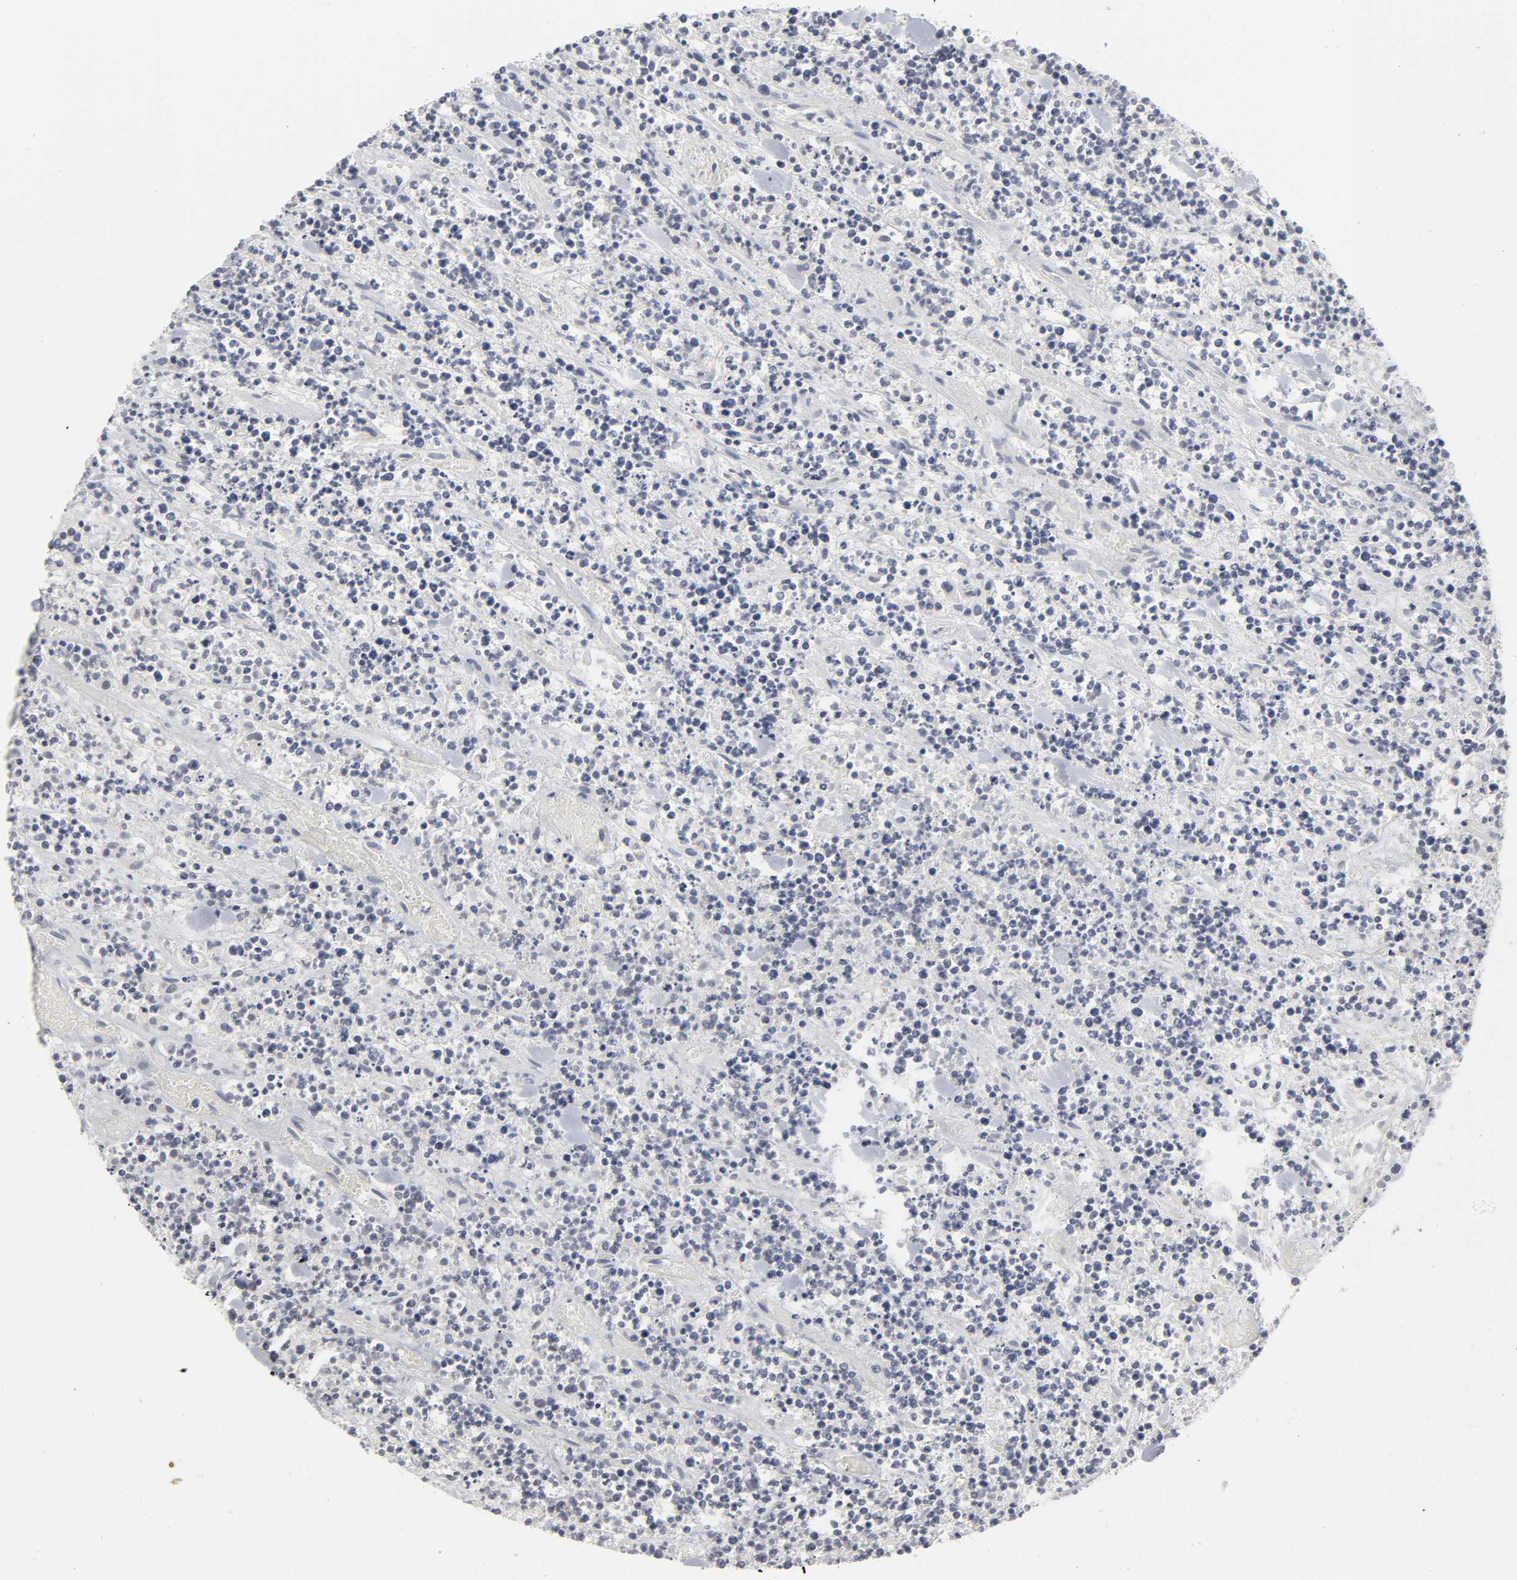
{"staining": {"intensity": "negative", "quantity": "none", "location": "none"}, "tissue": "lymphoma", "cell_type": "Tumor cells", "image_type": "cancer", "snomed": [{"axis": "morphology", "description": "Malignant lymphoma, non-Hodgkin's type, High grade"}, {"axis": "topography", "description": "Soft tissue"}], "caption": "Immunohistochemistry image of neoplastic tissue: lymphoma stained with DAB demonstrates no significant protein expression in tumor cells.", "gene": "TCAP", "patient": {"sex": "male", "age": 18}}